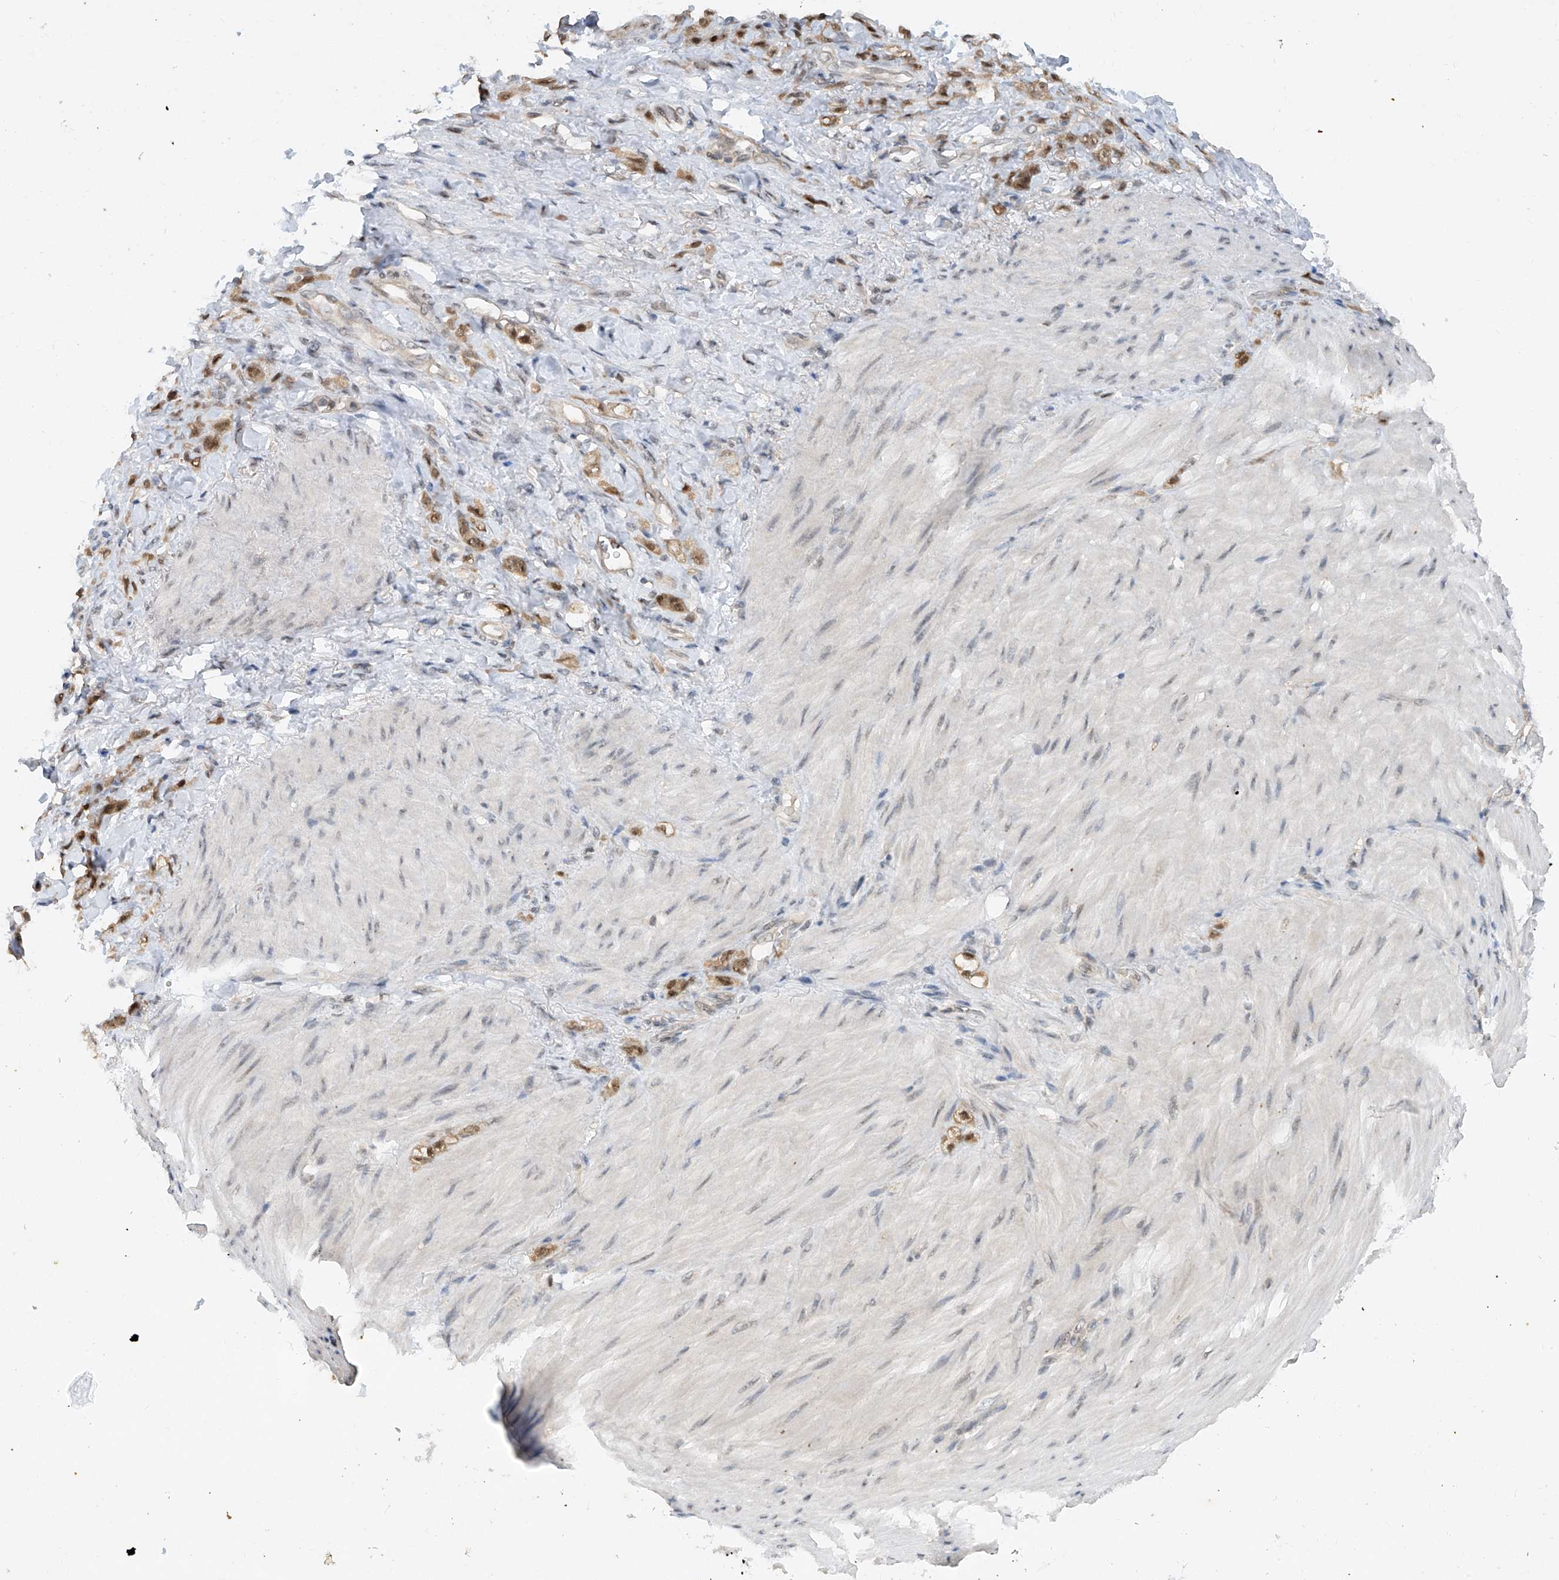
{"staining": {"intensity": "moderate", "quantity": ">75%", "location": "nuclear"}, "tissue": "stomach cancer", "cell_type": "Tumor cells", "image_type": "cancer", "snomed": [{"axis": "morphology", "description": "Normal tissue, NOS"}, {"axis": "morphology", "description": "Adenocarcinoma, NOS"}, {"axis": "topography", "description": "Stomach"}], "caption": "DAB (3,3'-diaminobenzidine) immunohistochemical staining of stomach adenocarcinoma demonstrates moderate nuclear protein expression in approximately >75% of tumor cells.", "gene": "RPAIN", "patient": {"sex": "male", "age": 82}}